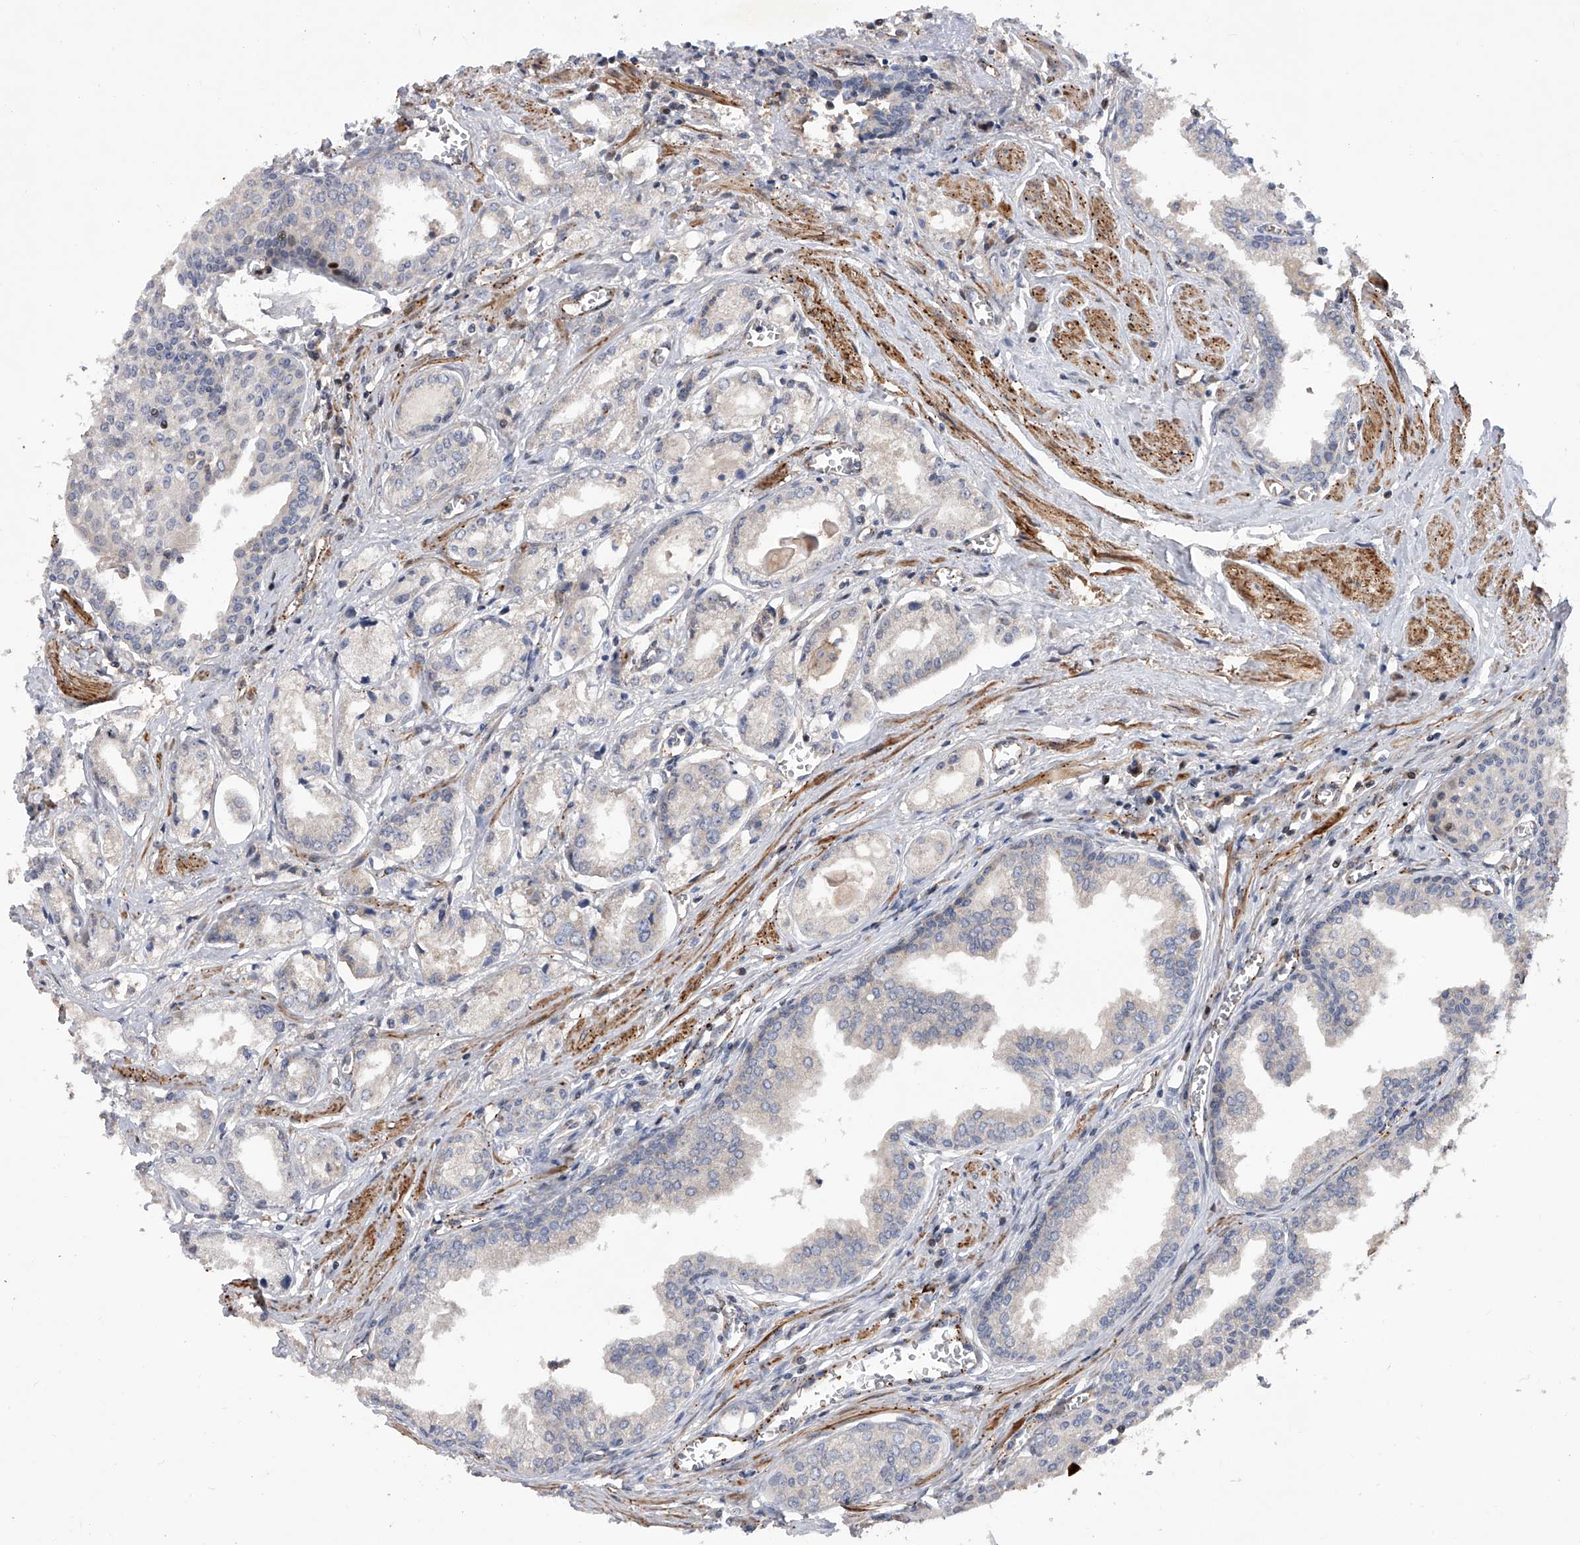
{"staining": {"intensity": "negative", "quantity": "none", "location": "none"}, "tissue": "prostate cancer", "cell_type": "Tumor cells", "image_type": "cancer", "snomed": [{"axis": "morphology", "description": "Adenocarcinoma, Low grade"}, {"axis": "topography", "description": "Prostate"}], "caption": "High magnification brightfield microscopy of low-grade adenocarcinoma (prostate) stained with DAB (3,3'-diaminobenzidine) (brown) and counterstained with hematoxylin (blue): tumor cells show no significant expression.", "gene": "PDSS2", "patient": {"sex": "male", "age": 60}}